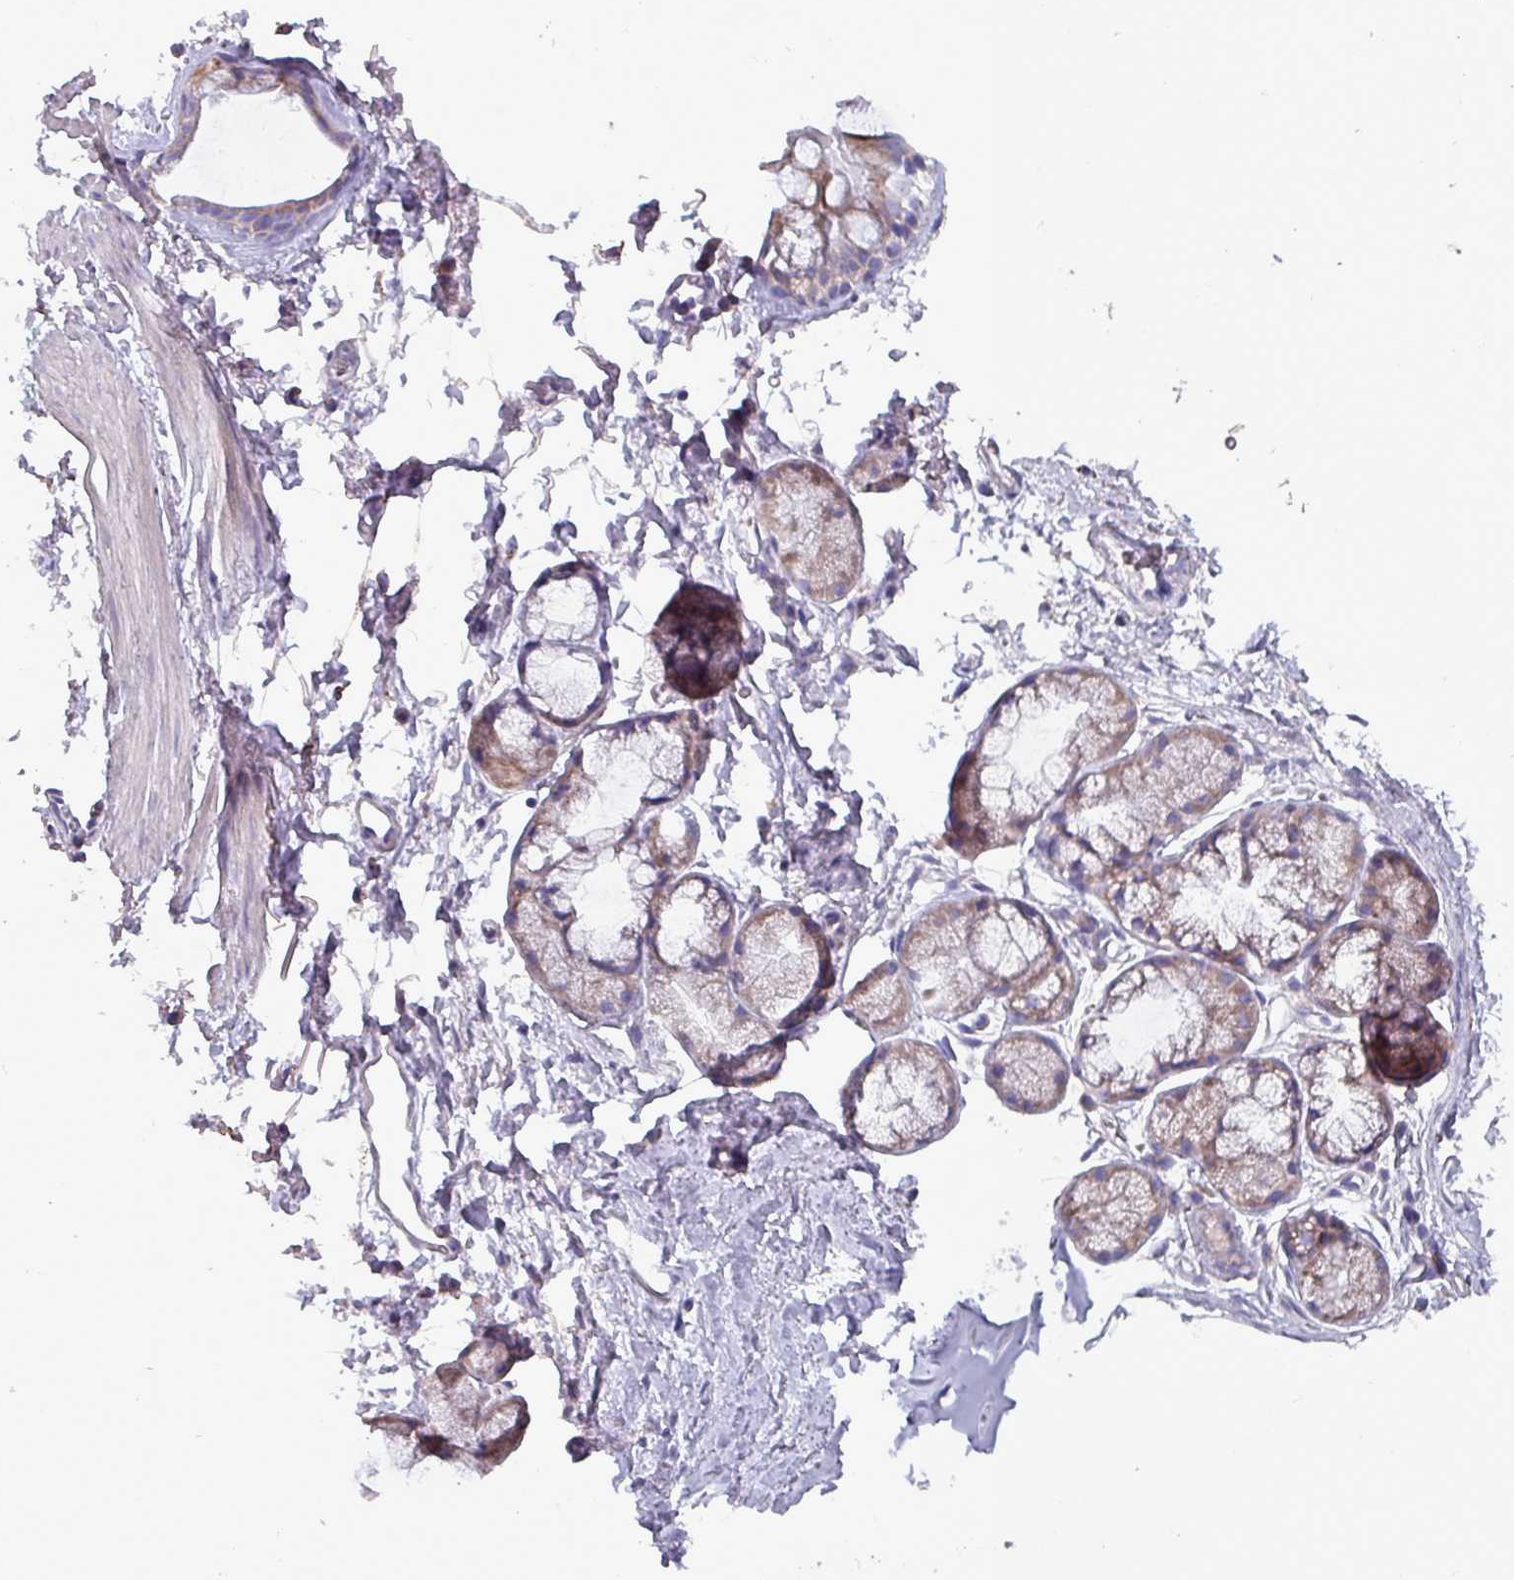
{"staining": {"intensity": "negative", "quantity": "none", "location": "none"}, "tissue": "adipose tissue", "cell_type": "Adipocytes", "image_type": "normal", "snomed": [{"axis": "morphology", "description": "Normal tissue, NOS"}, {"axis": "topography", "description": "Lymph node"}, {"axis": "topography", "description": "Cartilage tissue"}, {"axis": "topography", "description": "Bronchus"}], "caption": "Adipocytes are negative for brown protein staining in normal adipose tissue. (Brightfield microscopy of DAB (3,3'-diaminobenzidine) IHC at high magnification).", "gene": "HSD3B7", "patient": {"sex": "female", "age": 70}}